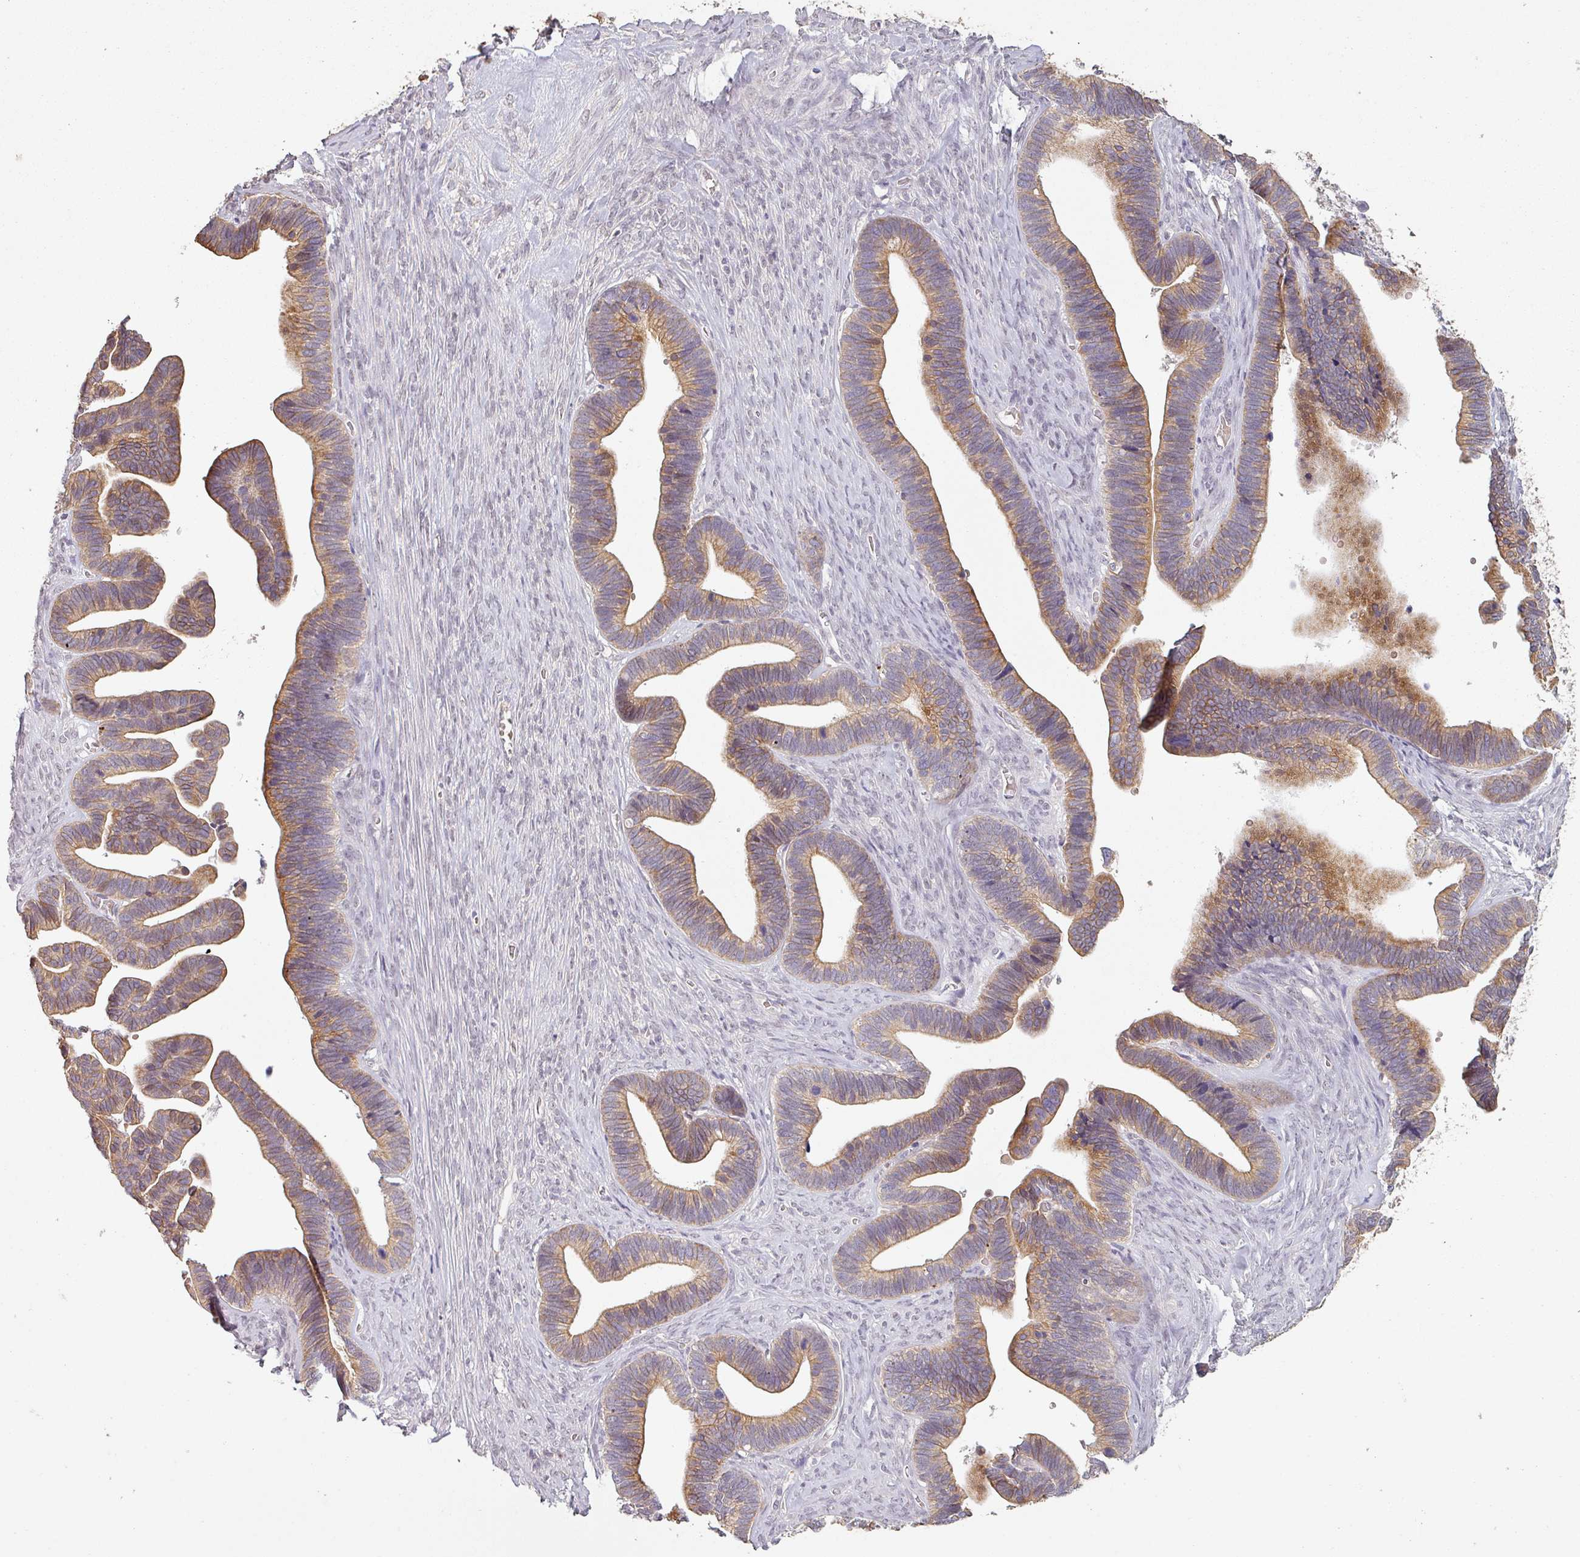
{"staining": {"intensity": "moderate", "quantity": ">75%", "location": "cytoplasmic/membranous"}, "tissue": "ovarian cancer", "cell_type": "Tumor cells", "image_type": "cancer", "snomed": [{"axis": "morphology", "description": "Cystadenocarcinoma, serous, NOS"}, {"axis": "topography", "description": "Ovary"}], "caption": "A brown stain labels moderate cytoplasmic/membranous expression of a protein in human ovarian cancer tumor cells. (DAB (3,3'-diaminobenzidine) IHC with brightfield microscopy, high magnification).", "gene": "LYPLA1", "patient": {"sex": "female", "age": 56}}